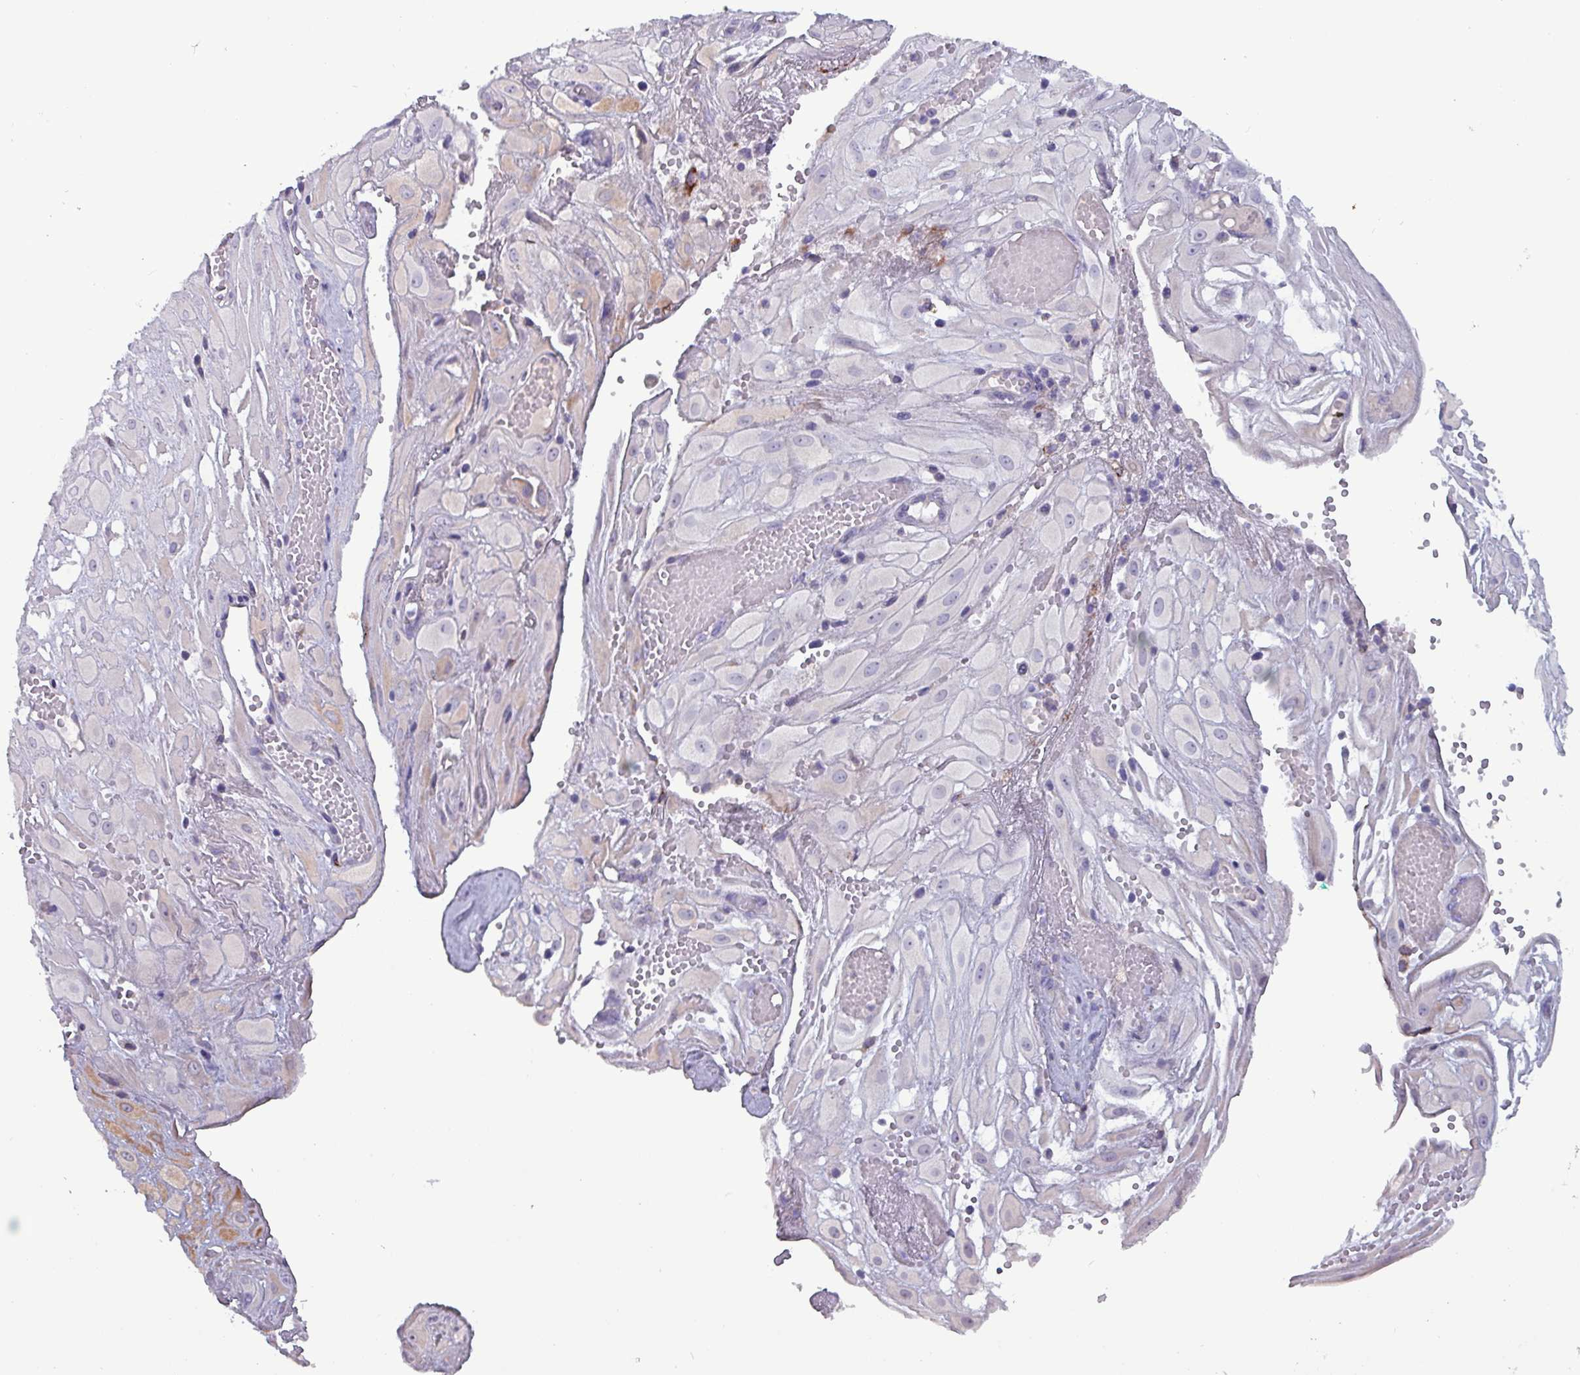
{"staining": {"intensity": "negative", "quantity": "none", "location": "none"}, "tissue": "cervical cancer", "cell_type": "Tumor cells", "image_type": "cancer", "snomed": [{"axis": "morphology", "description": "Squamous cell carcinoma, NOS"}, {"axis": "topography", "description": "Cervix"}], "caption": "High magnification brightfield microscopy of cervical cancer (squamous cell carcinoma) stained with DAB (brown) and counterstained with hematoxylin (blue): tumor cells show no significant staining.", "gene": "HSD3B7", "patient": {"sex": "female", "age": 36}}